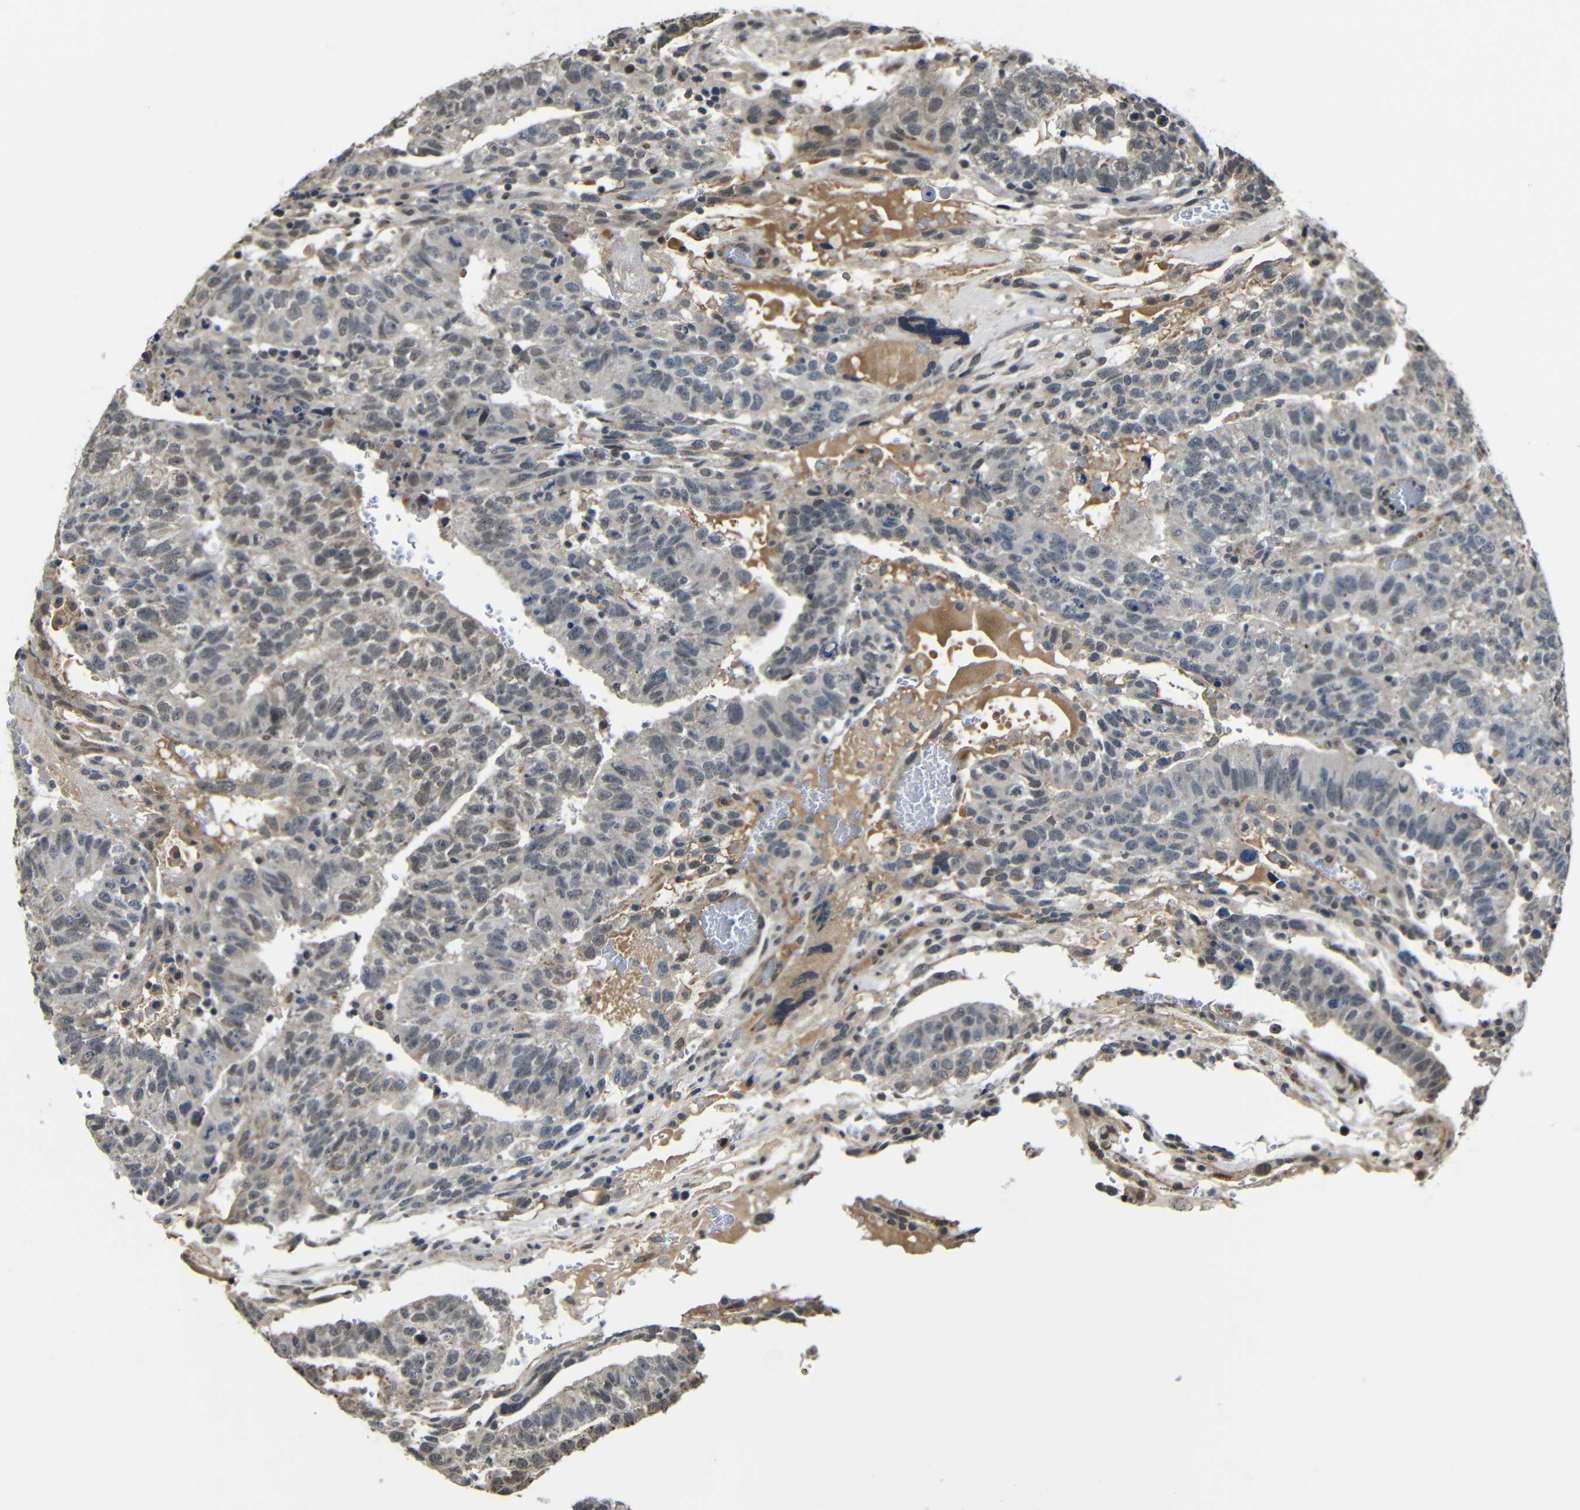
{"staining": {"intensity": "weak", "quantity": "25%-75%", "location": "cytoplasmic/membranous"}, "tissue": "testis cancer", "cell_type": "Tumor cells", "image_type": "cancer", "snomed": [{"axis": "morphology", "description": "Seminoma, NOS"}, {"axis": "morphology", "description": "Carcinoma, Embryonal, NOS"}, {"axis": "topography", "description": "Testis"}], "caption": "Tumor cells exhibit weak cytoplasmic/membranous expression in approximately 25%-75% of cells in testis cancer (embryonal carcinoma).", "gene": "FAM172A", "patient": {"sex": "male", "age": 52}}